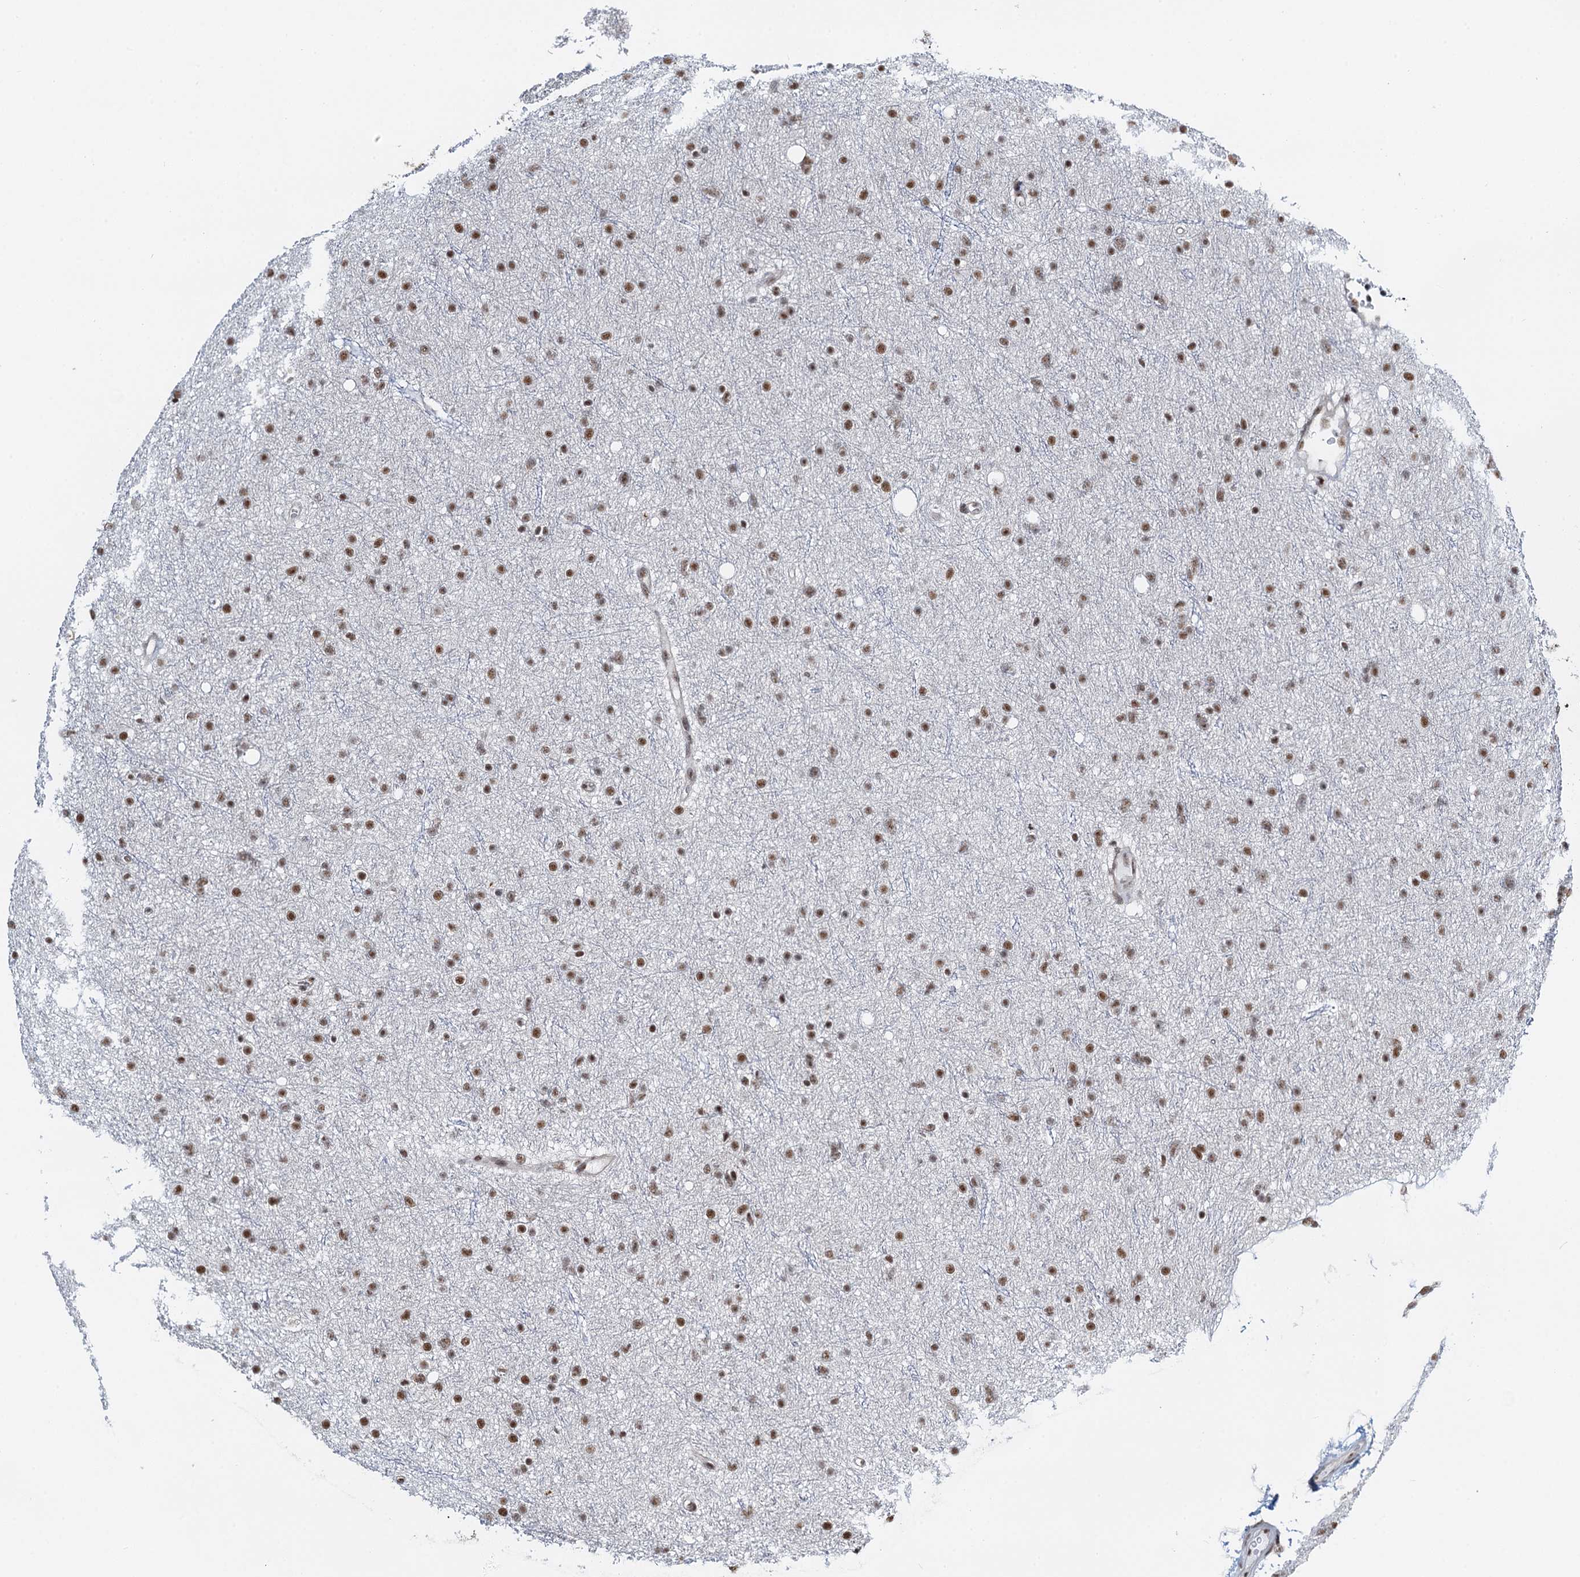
{"staining": {"intensity": "moderate", "quantity": ">75%", "location": "nuclear"}, "tissue": "glioma", "cell_type": "Tumor cells", "image_type": "cancer", "snomed": [{"axis": "morphology", "description": "Glioma, malignant, Low grade"}, {"axis": "topography", "description": "Cerebral cortex"}], "caption": "DAB immunohistochemical staining of low-grade glioma (malignant) exhibits moderate nuclear protein staining in about >75% of tumor cells.", "gene": "ZNF609", "patient": {"sex": "female", "age": 39}}